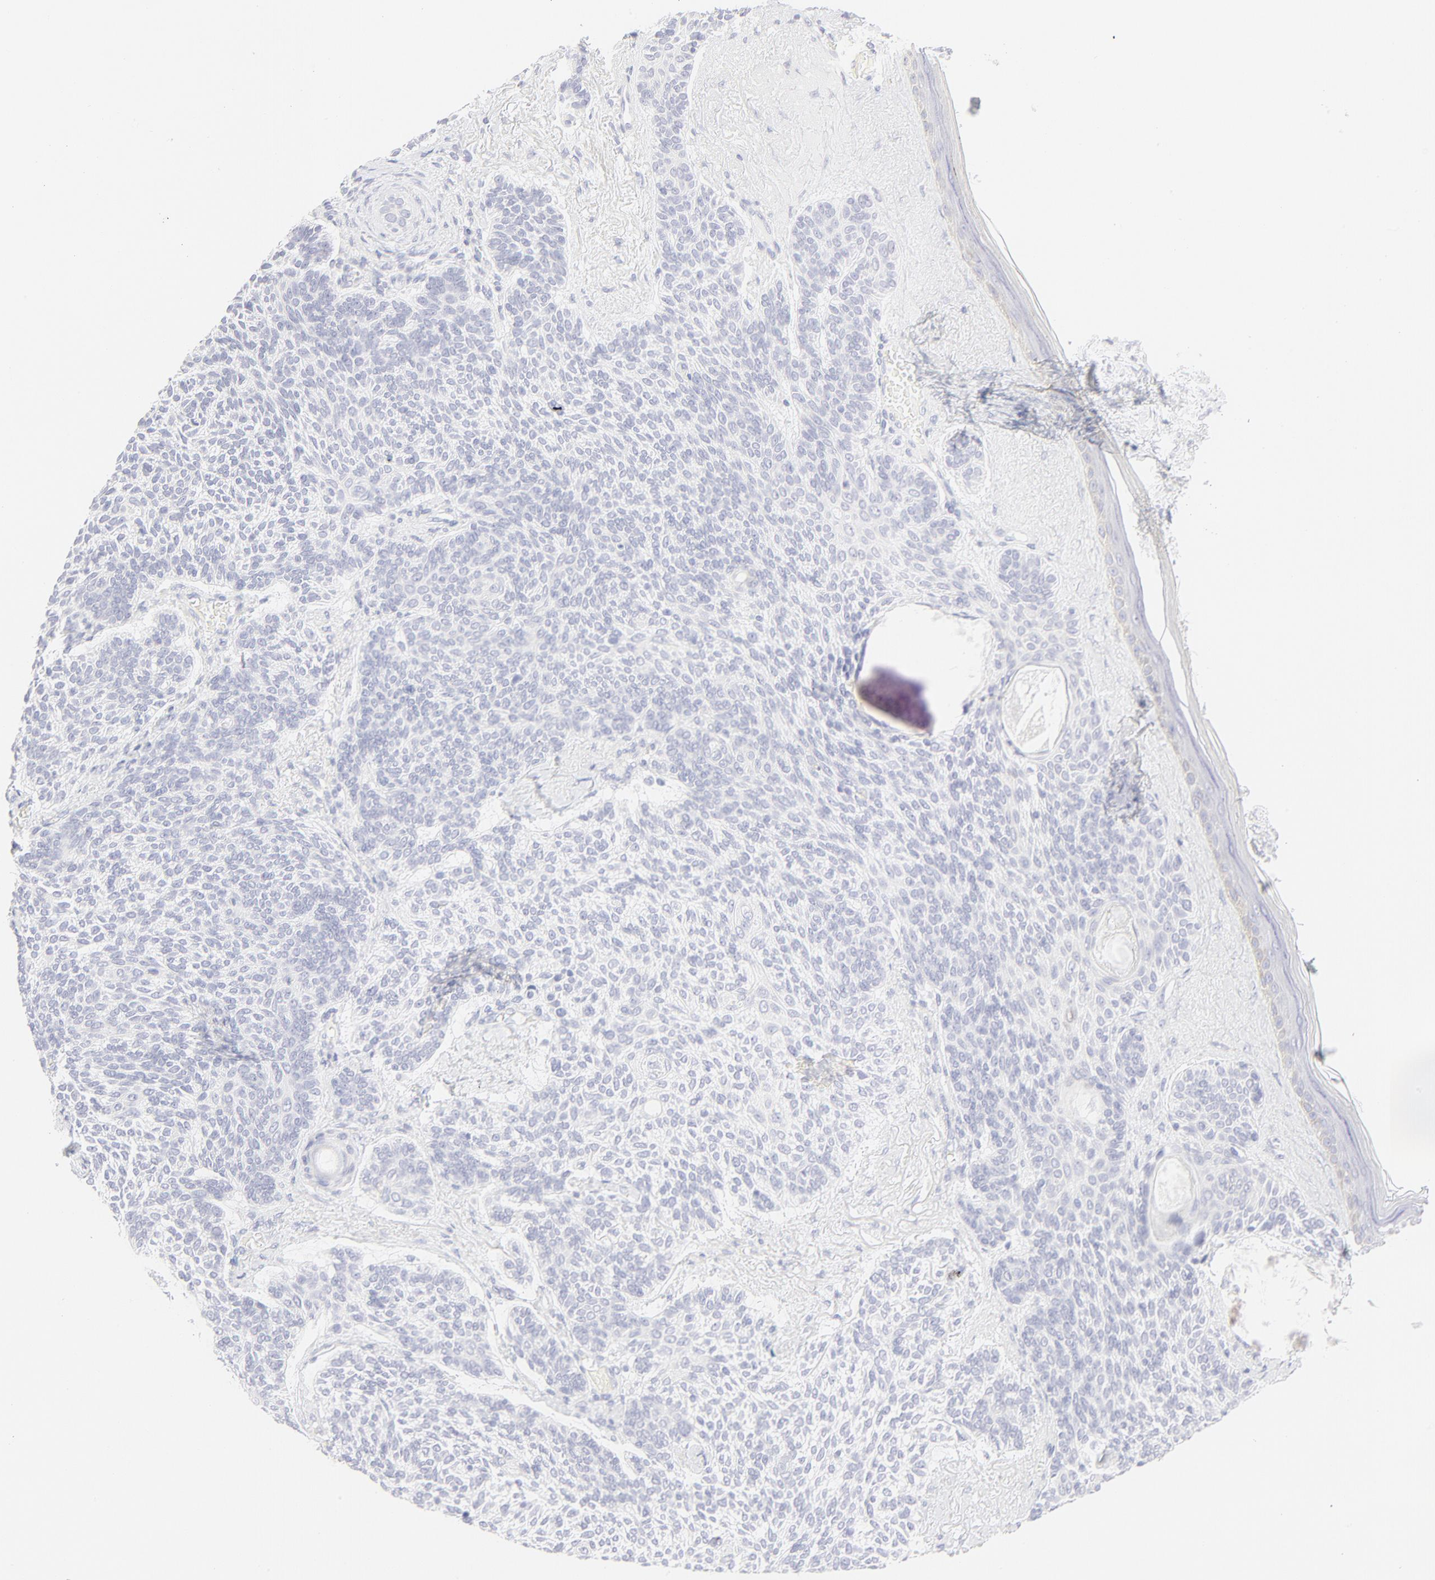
{"staining": {"intensity": "negative", "quantity": "none", "location": "none"}, "tissue": "skin cancer", "cell_type": "Tumor cells", "image_type": "cancer", "snomed": [{"axis": "morphology", "description": "Normal tissue, NOS"}, {"axis": "morphology", "description": "Basal cell carcinoma"}, {"axis": "topography", "description": "Skin"}], "caption": "Immunohistochemical staining of skin cancer (basal cell carcinoma) displays no significant staining in tumor cells.", "gene": "ELF3", "patient": {"sex": "female", "age": 70}}